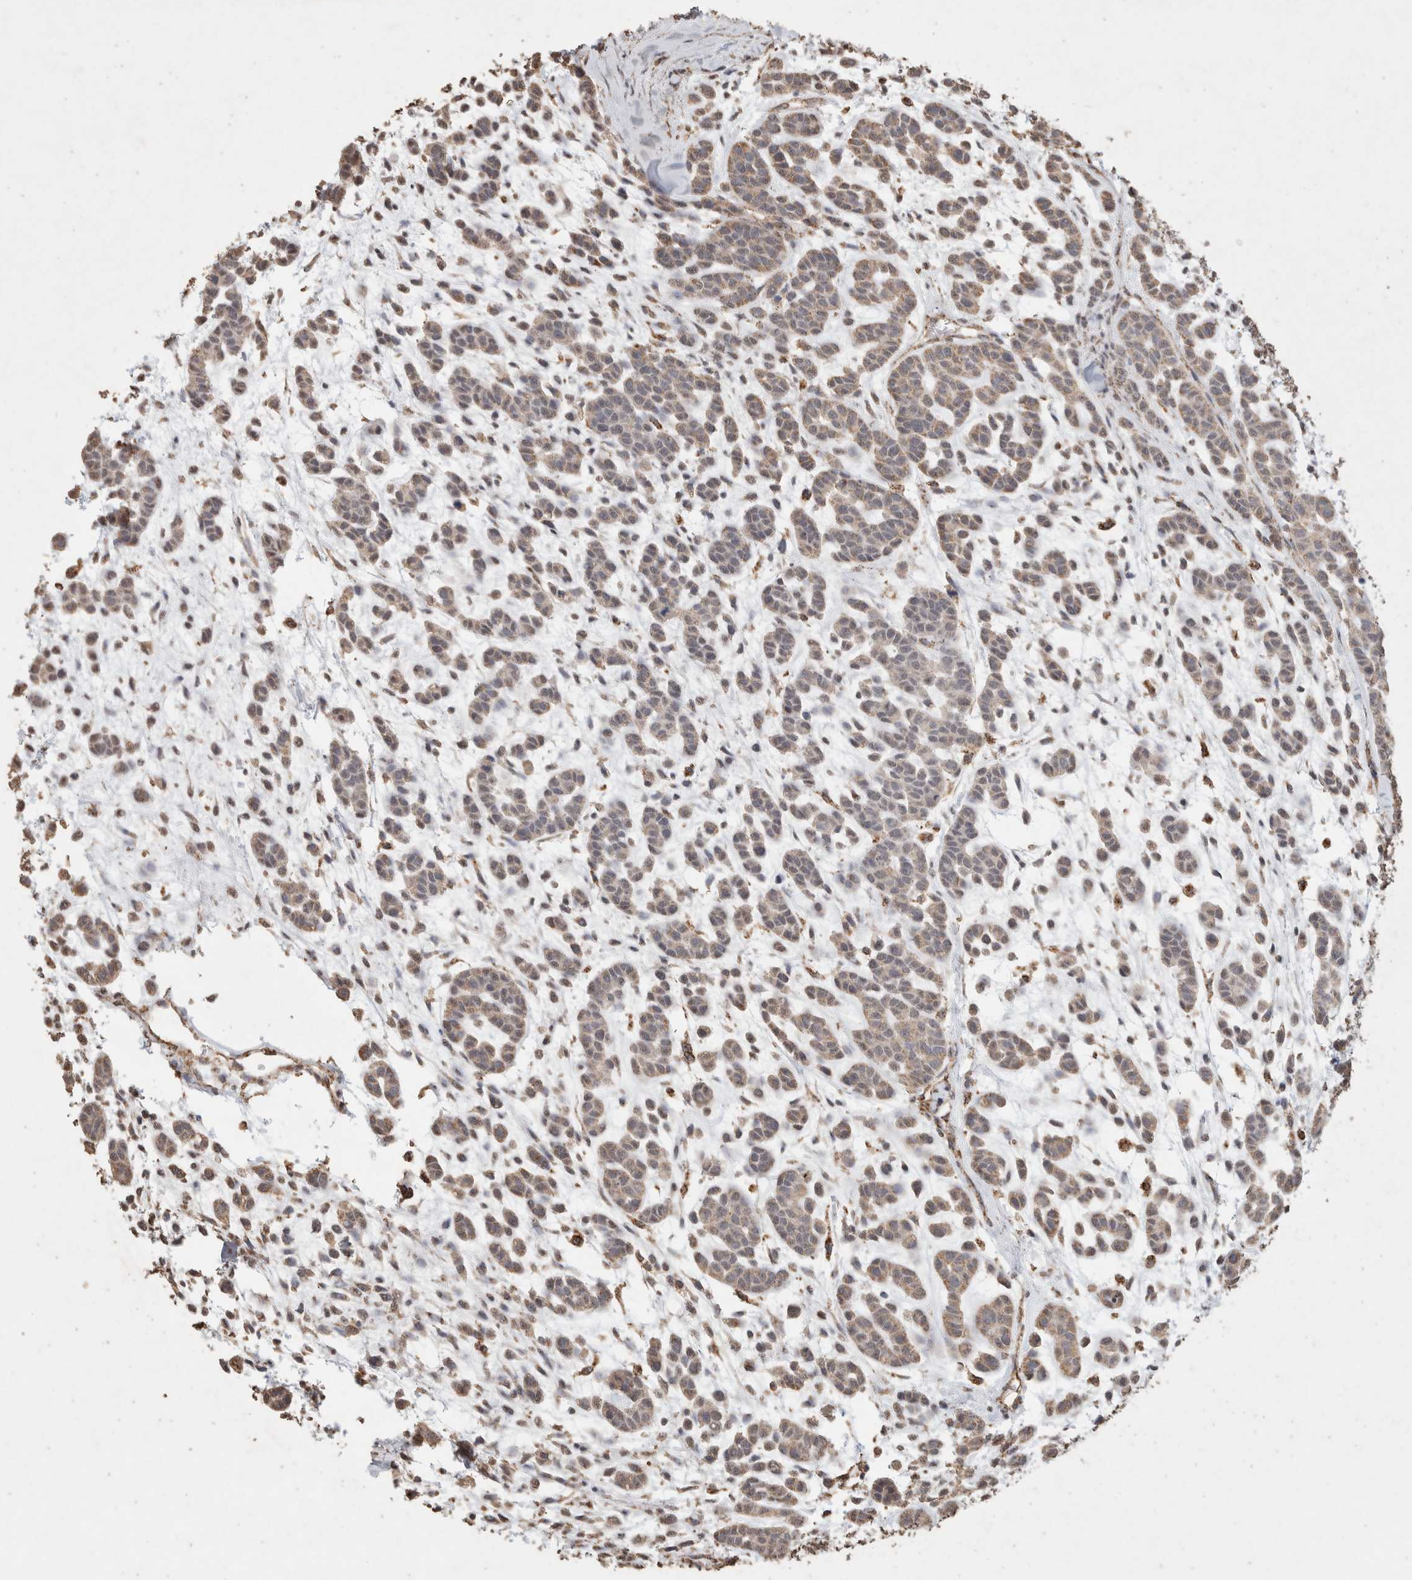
{"staining": {"intensity": "weak", "quantity": ">75%", "location": "cytoplasmic/membranous"}, "tissue": "head and neck cancer", "cell_type": "Tumor cells", "image_type": "cancer", "snomed": [{"axis": "morphology", "description": "Adenocarcinoma, NOS"}, {"axis": "morphology", "description": "Adenoma, NOS"}, {"axis": "topography", "description": "Head-Neck"}], "caption": "A brown stain highlights weak cytoplasmic/membranous positivity of a protein in head and neck adenoma tumor cells. Using DAB (brown) and hematoxylin (blue) stains, captured at high magnification using brightfield microscopy.", "gene": "ACADM", "patient": {"sex": "female", "age": 55}}